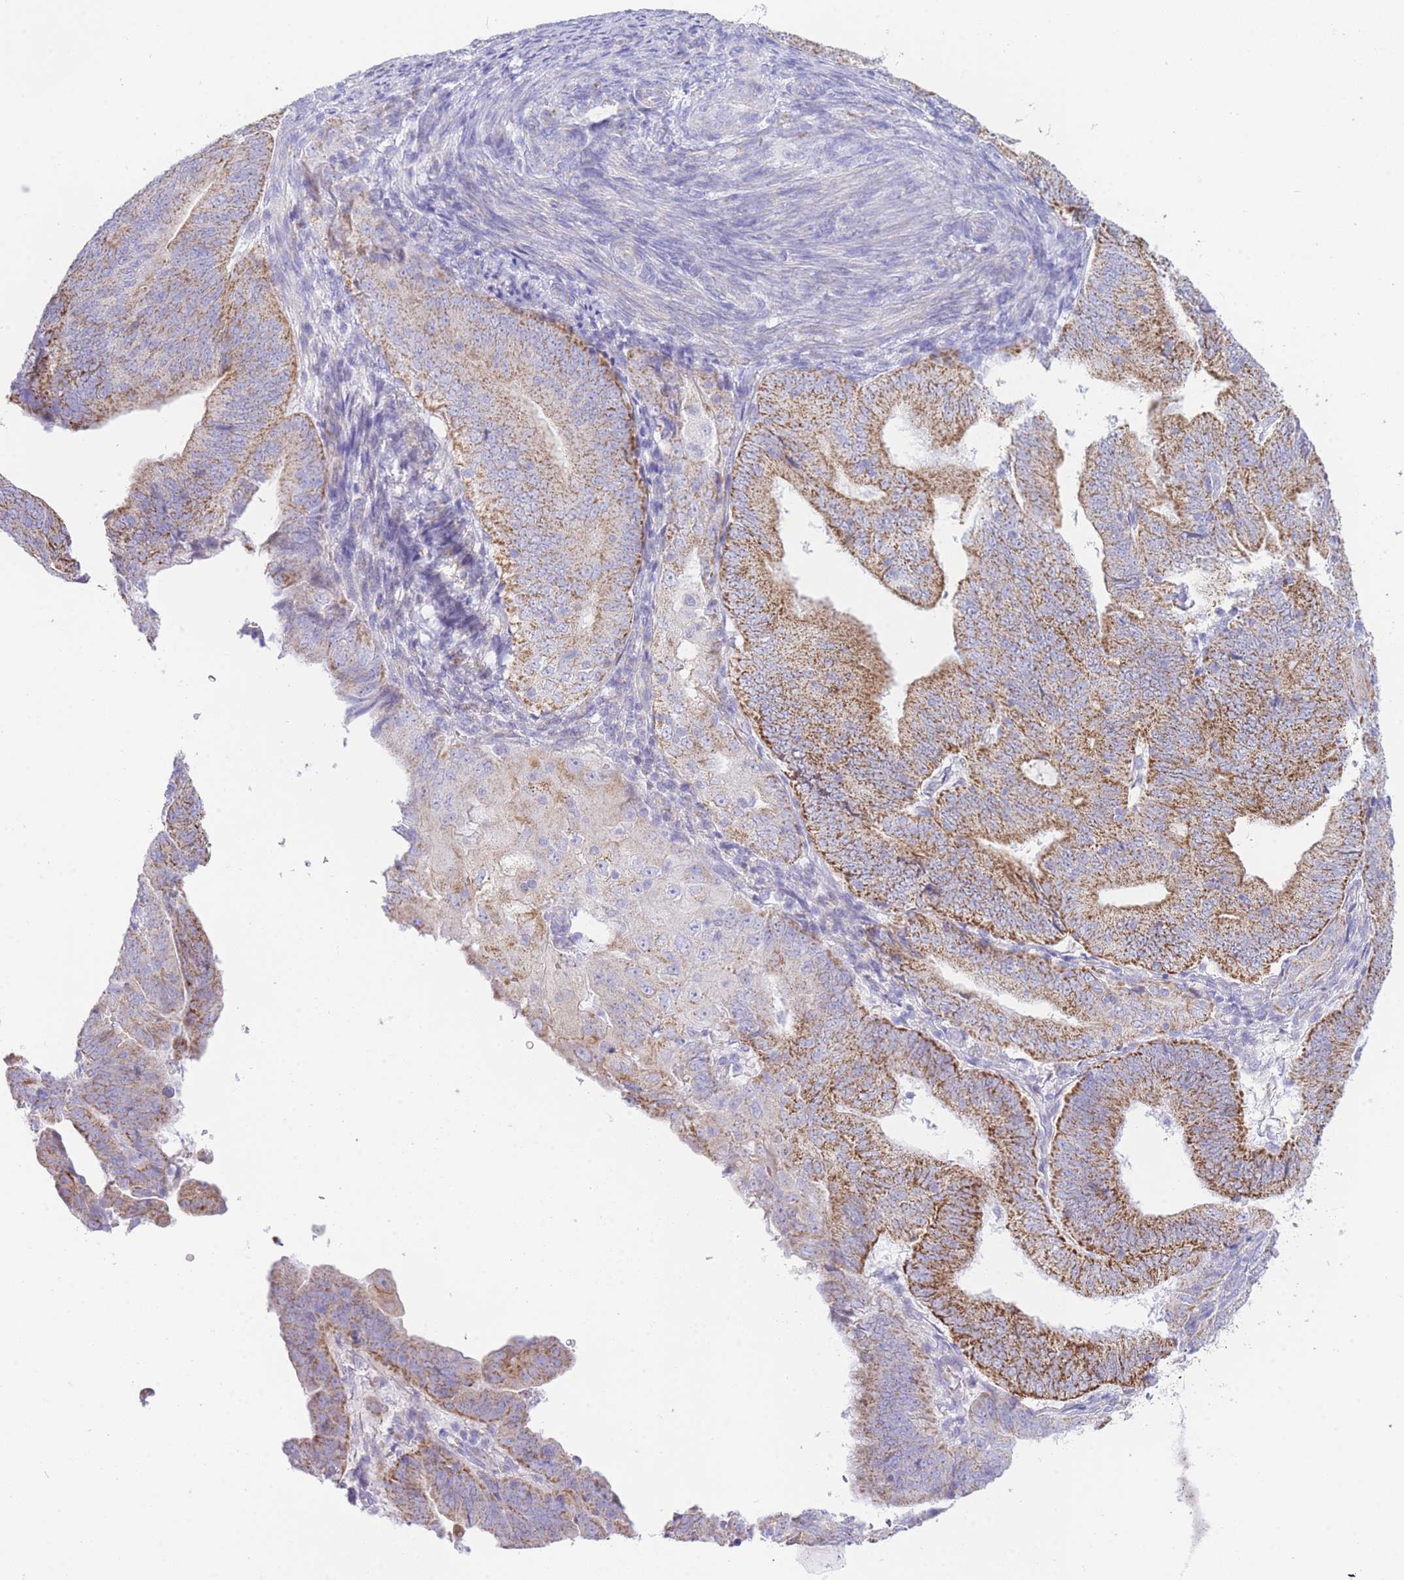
{"staining": {"intensity": "moderate", "quantity": "25%-75%", "location": "cytoplasmic/membranous"}, "tissue": "endometrial cancer", "cell_type": "Tumor cells", "image_type": "cancer", "snomed": [{"axis": "morphology", "description": "Adenocarcinoma, NOS"}, {"axis": "topography", "description": "Endometrium"}], "caption": "Immunohistochemistry (IHC) staining of endometrial adenocarcinoma, which reveals medium levels of moderate cytoplasmic/membranous expression in about 25%-75% of tumor cells indicating moderate cytoplasmic/membranous protein expression. The staining was performed using DAB (3,3'-diaminobenzidine) (brown) for protein detection and nuclei were counterstained in hematoxylin (blue).", "gene": "ACSM4", "patient": {"sex": "female", "age": 70}}